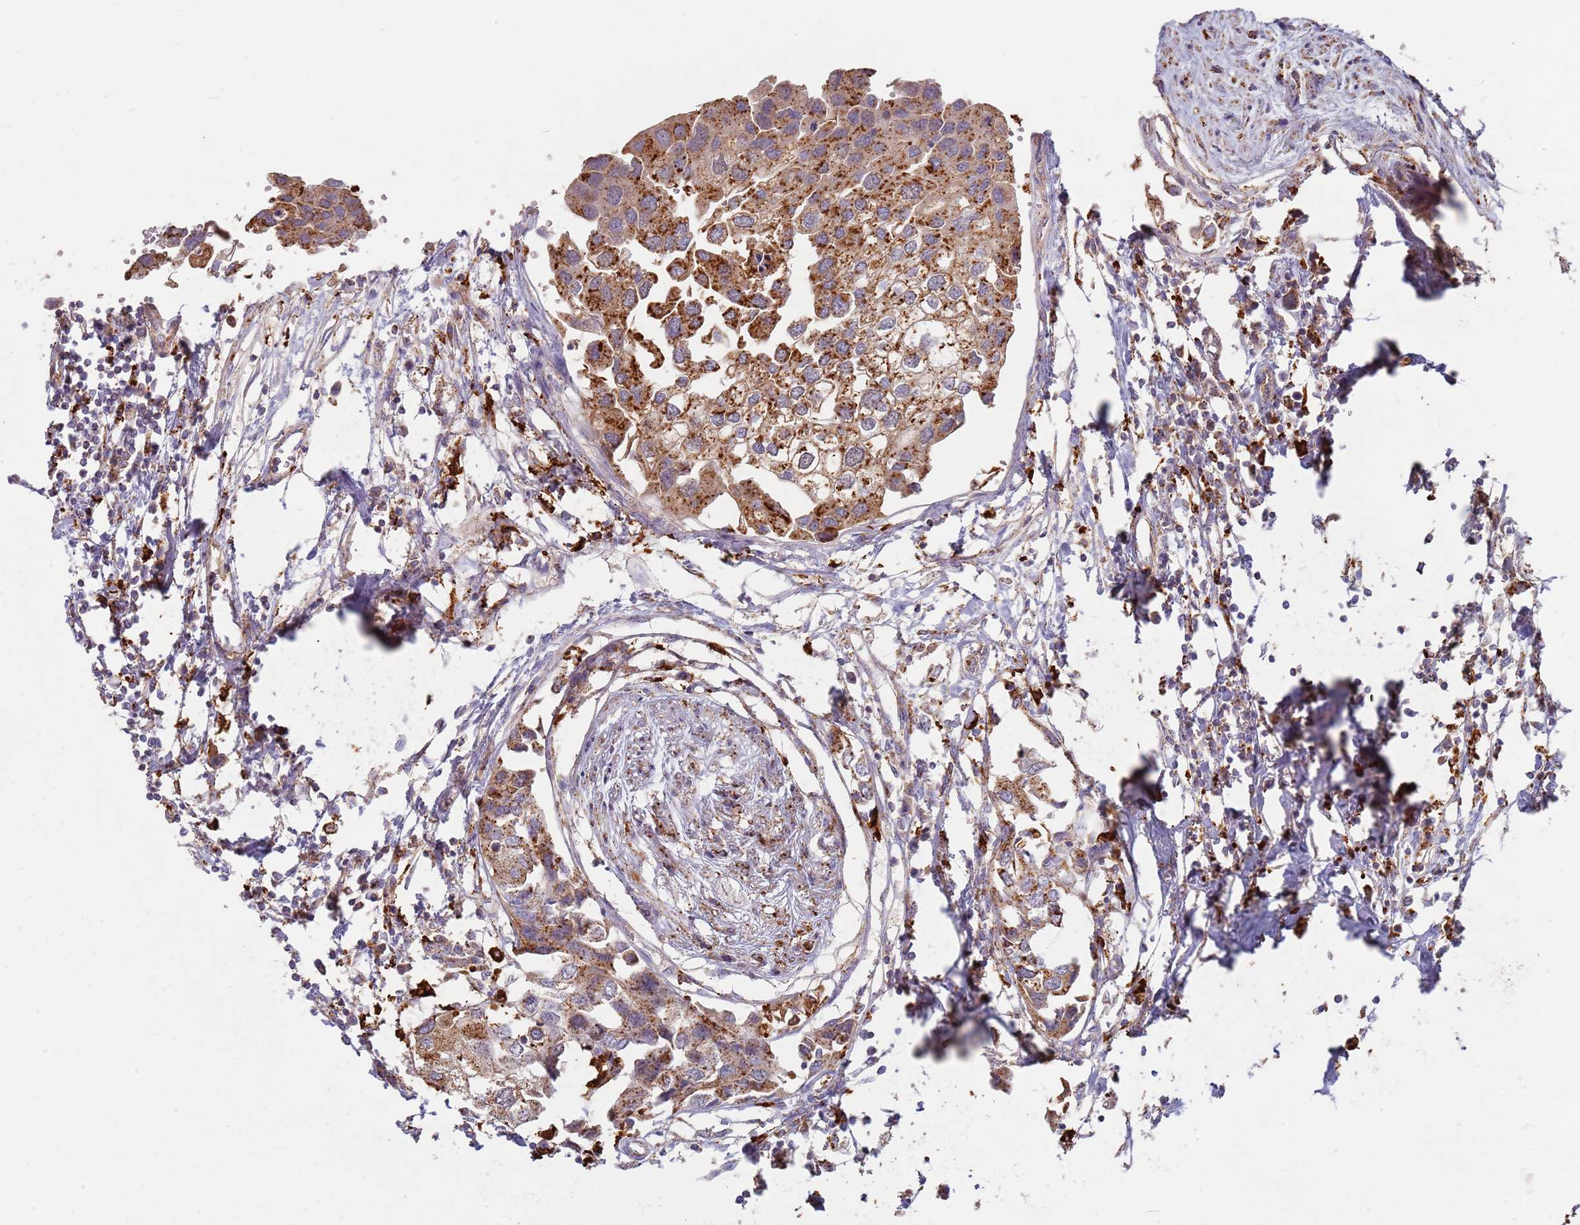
{"staining": {"intensity": "moderate", "quantity": ">75%", "location": "cytoplasmic/membranous"}, "tissue": "urothelial cancer", "cell_type": "Tumor cells", "image_type": "cancer", "snomed": [{"axis": "morphology", "description": "Urothelial carcinoma, High grade"}, {"axis": "topography", "description": "Urinary bladder"}], "caption": "This image demonstrates immunohistochemistry staining of high-grade urothelial carcinoma, with medium moderate cytoplasmic/membranous staining in approximately >75% of tumor cells.", "gene": "TMEM229B", "patient": {"sex": "male", "age": 64}}